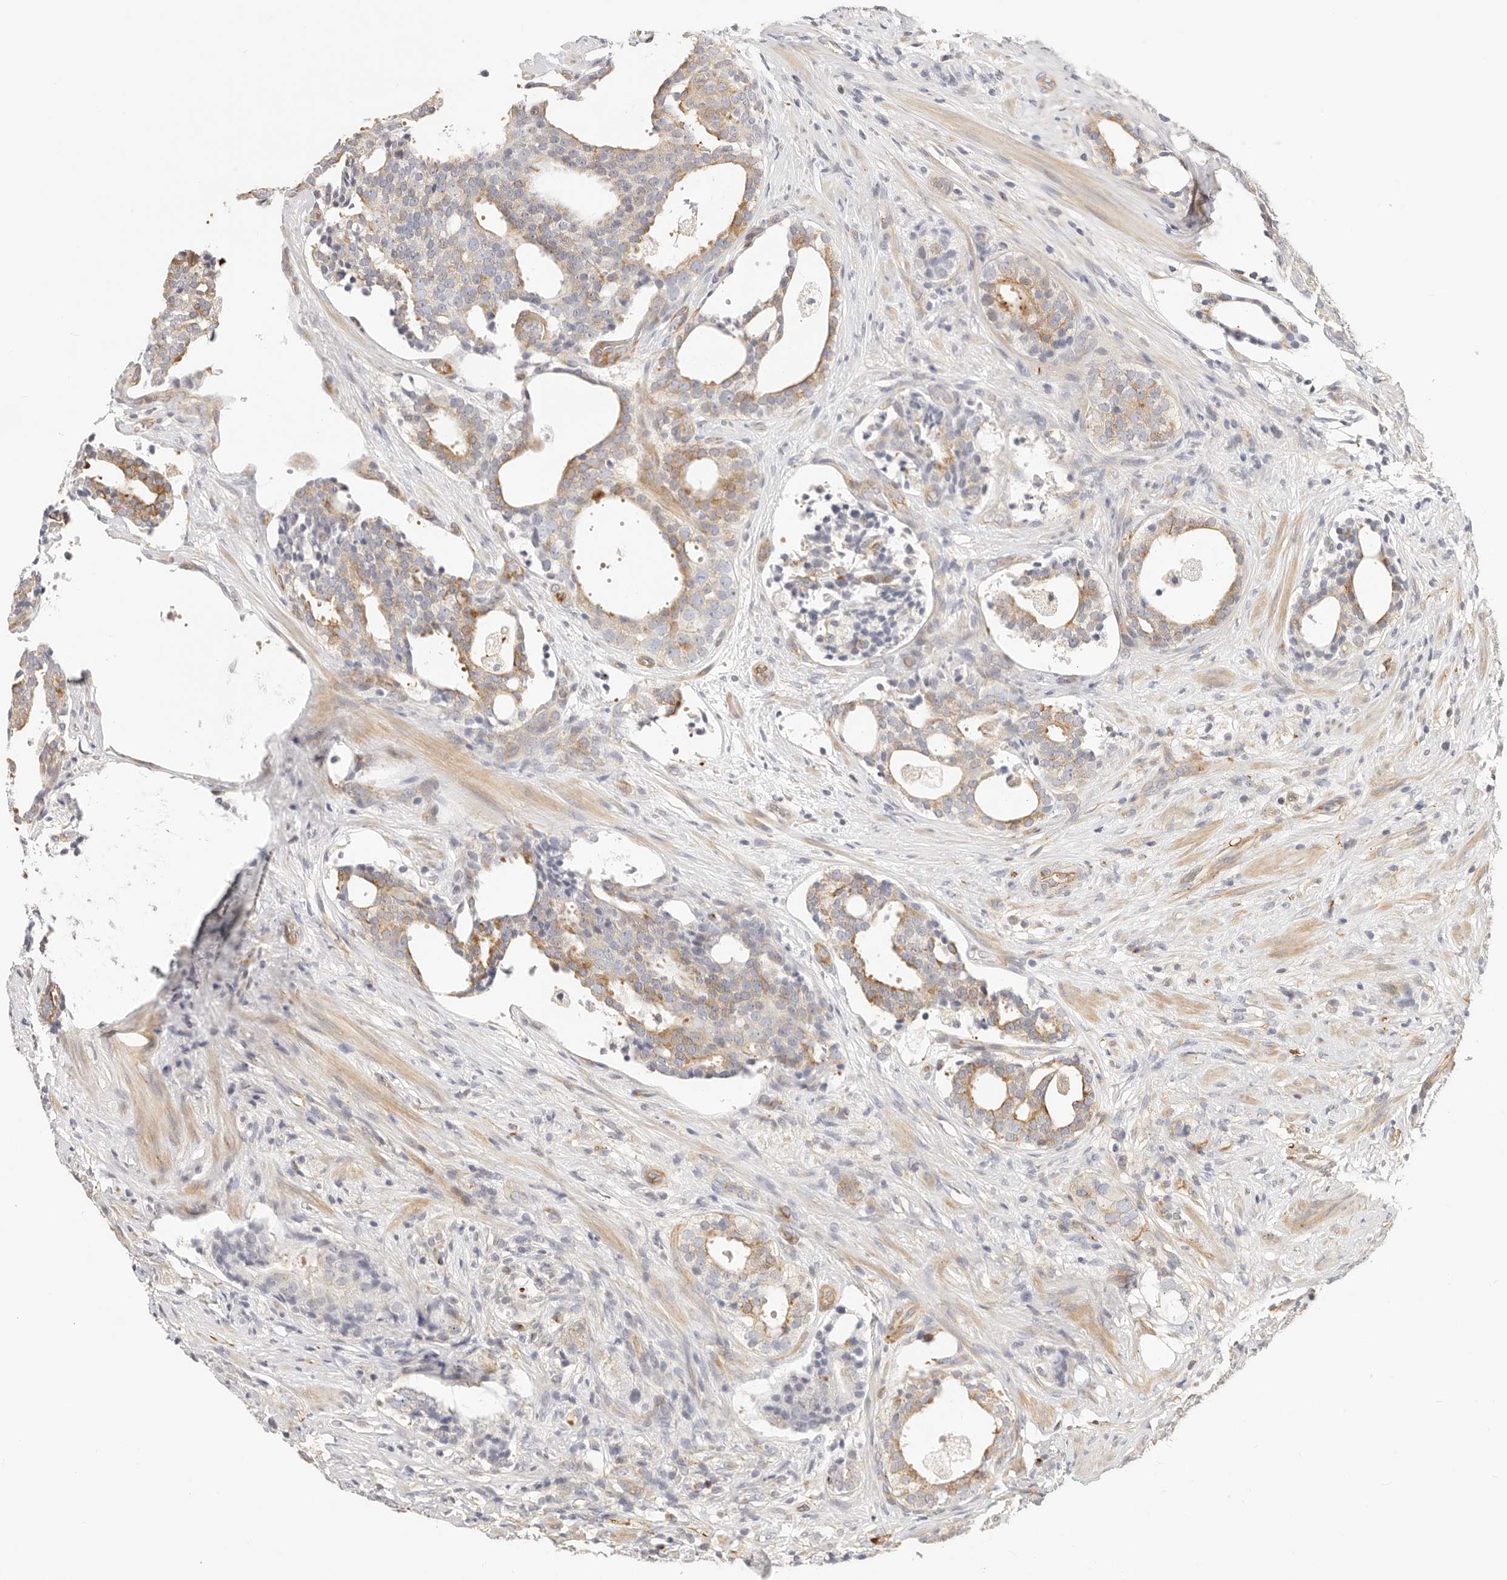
{"staining": {"intensity": "moderate", "quantity": "<25%", "location": "cytoplasmic/membranous"}, "tissue": "prostate cancer", "cell_type": "Tumor cells", "image_type": "cancer", "snomed": [{"axis": "morphology", "description": "Adenocarcinoma, High grade"}, {"axis": "topography", "description": "Prostate"}], "caption": "Brown immunohistochemical staining in human prostate cancer reveals moderate cytoplasmic/membranous staining in about <25% of tumor cells.", "gene": "DTNBP1", "patient": {"sex": "male", "age": 56}}